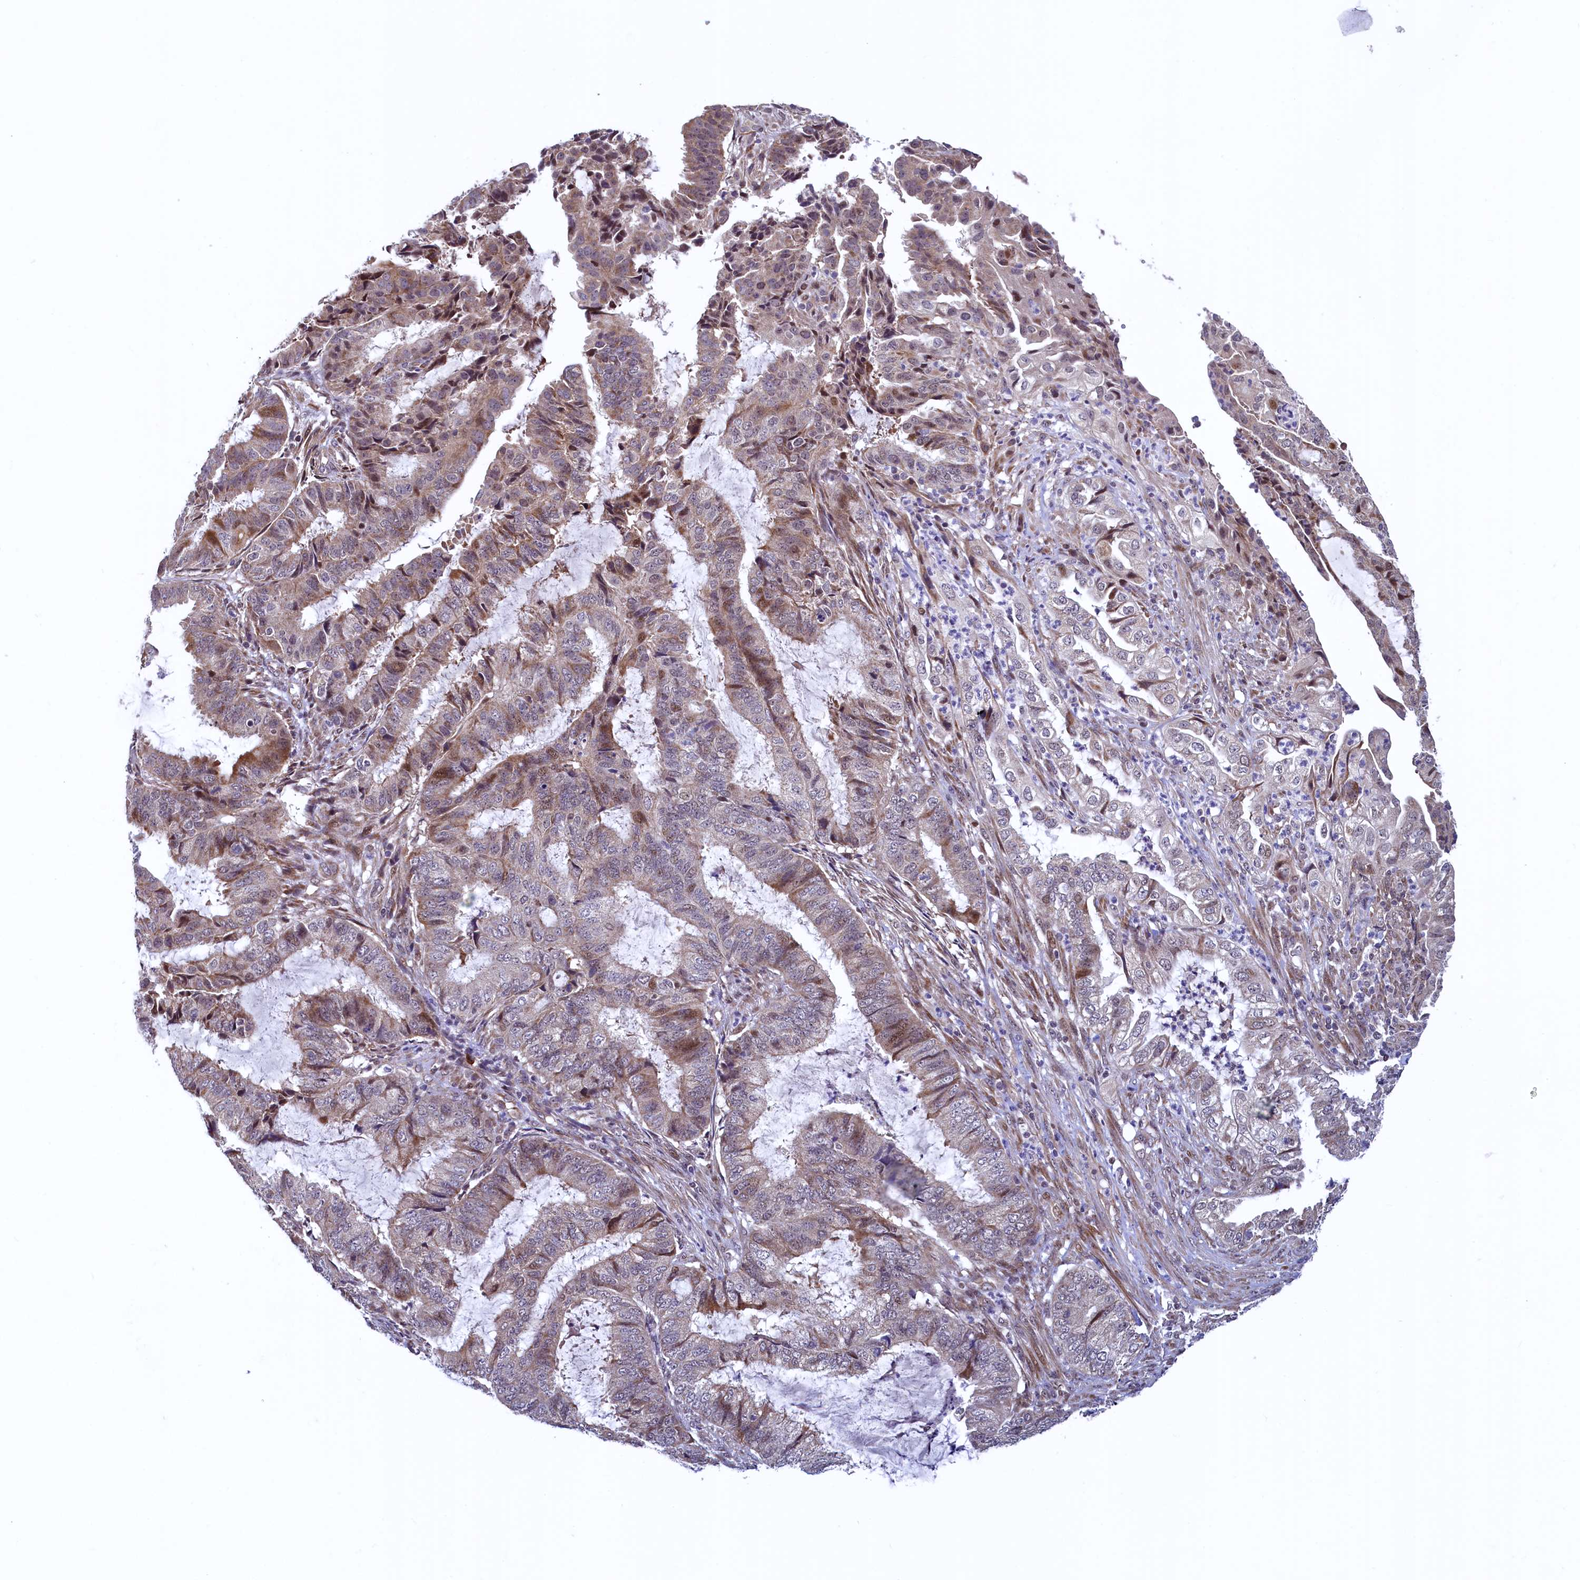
{"staining": {"intensity": "moderate", "quantity": "<25%", "location": "cytoplasmic/membranous,nuclear"}, "tissue": "endometrial cancer", "cell_type": "Tumor cells", "image_type": "cancer", "snomed": [{"axis": "morphology", "description": "Adenocarcinoma, NOS"}, {"axis": "topography", "description": "Endometrium"}], "caption": "IHC micrograph of adenocarcinoma (endometrial) stained for a protein (brown), which exhibits low levels of moderate cytoplasmic/membranous and nuclear expression in approximately <25% of tumor cells.", "gene": "RBFA", "patient": {"sex": "female", "age": 51}}